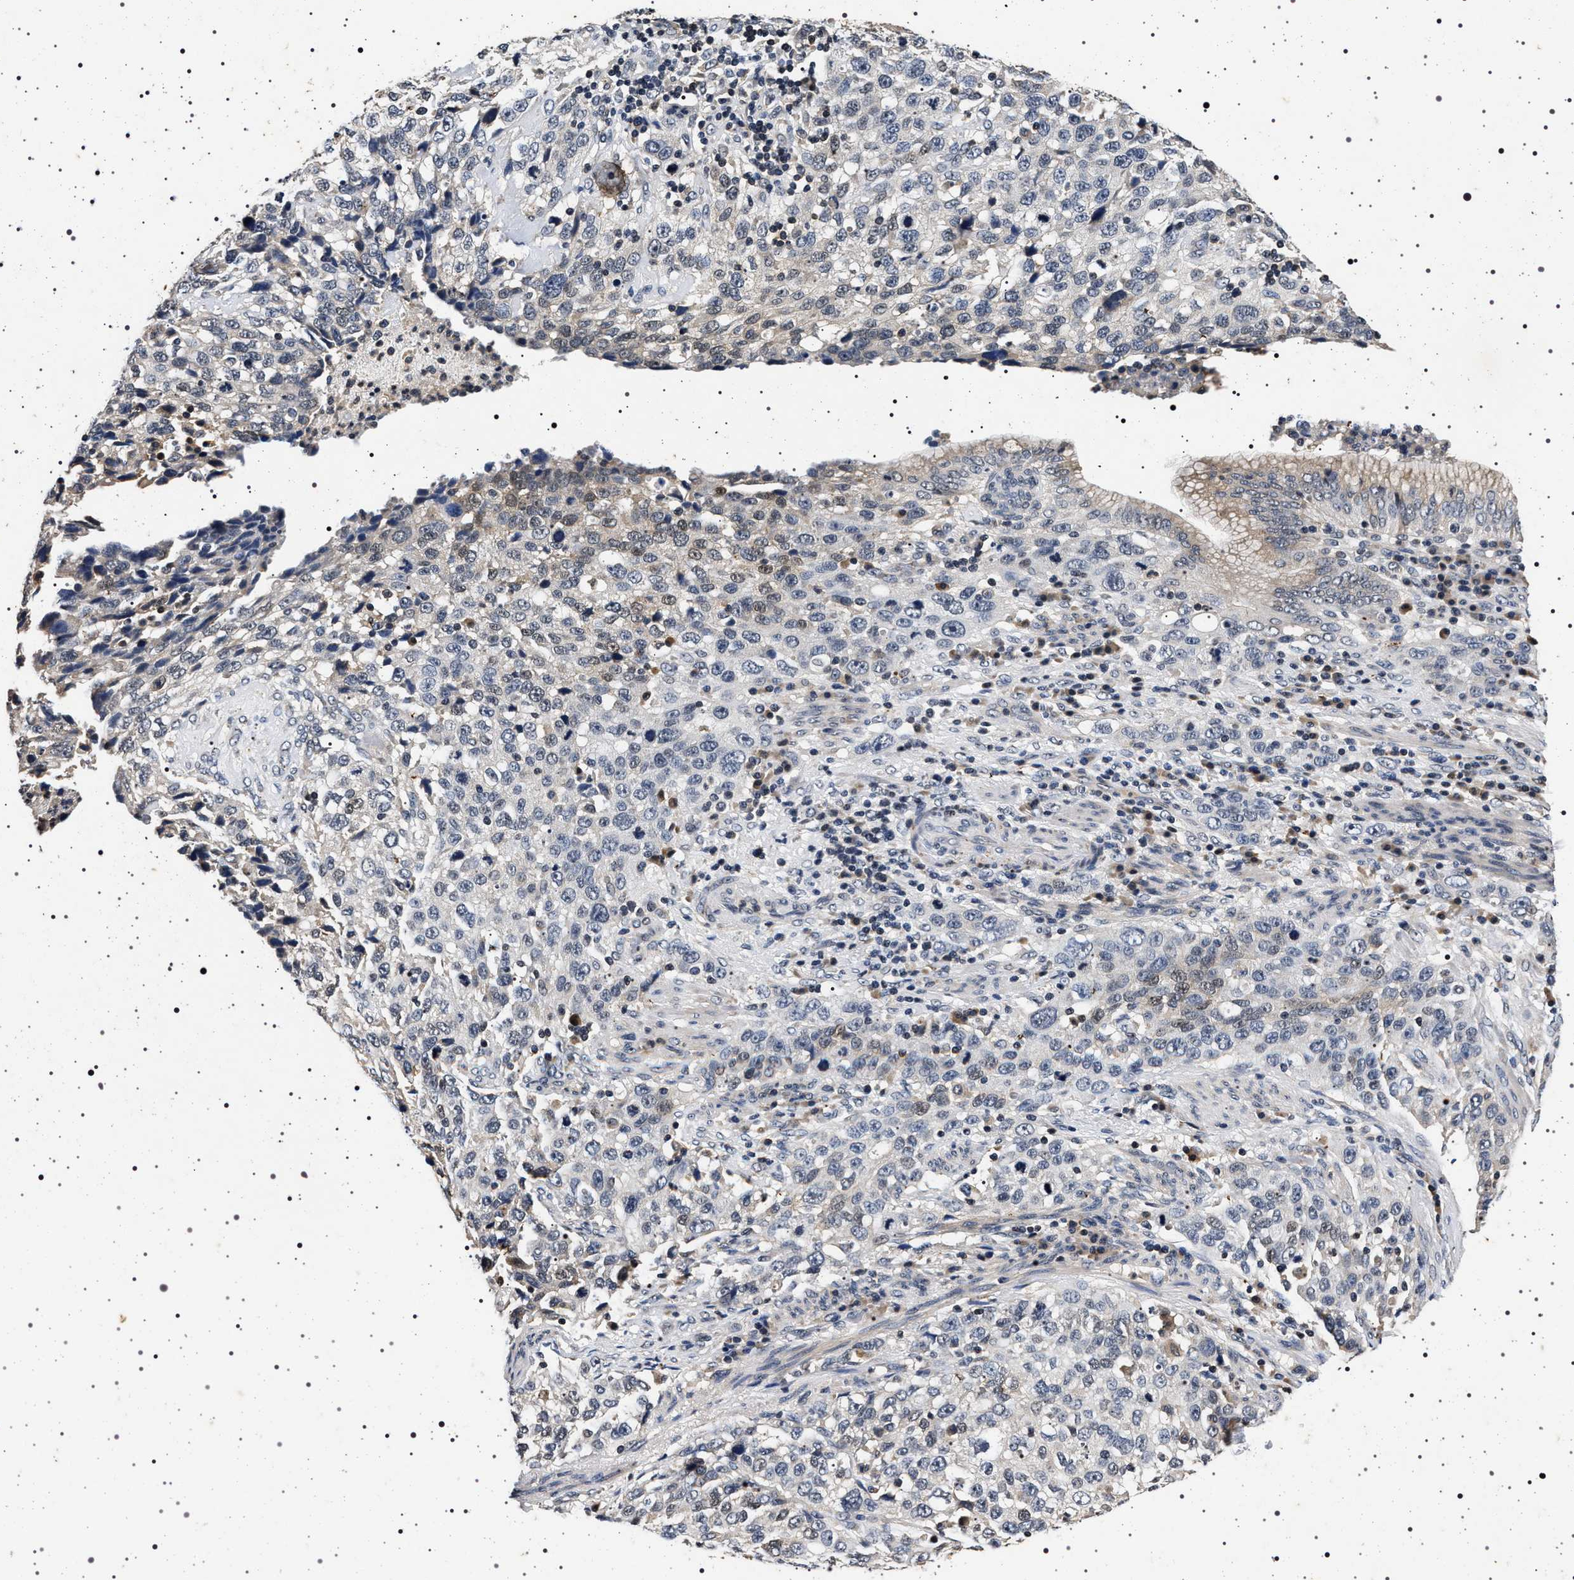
{"staining": {"intensity": "weak", "quantity": "<25%", "location": "cytoplasmic/membranous"}, "tissue": "stomach cancer", "cell_type": "Tumor cells", "image_type": "cancer", "snomed": [{"axis": "morphology", "description": "Normal tissue, NOS"}, {"axis": "morphology", "description": "Adenocarcinoma, NOS"}, {"axis": "topography", "description": "Stomach"}], "caption": "IHC histopathology image of neoplastic tissue: stomach cancer (adenocarcinoma) stained with DAB (3,3'-diaminobenzidine) reveals no significant protein expression in tumor cells. (DAB (3,3'-diaminobenzidine) immunohistochemistry visualized using brightfield microscopy, high magnification).", "gene": "CDKN1B", "patient": {"sex": "male", "age": 48}}